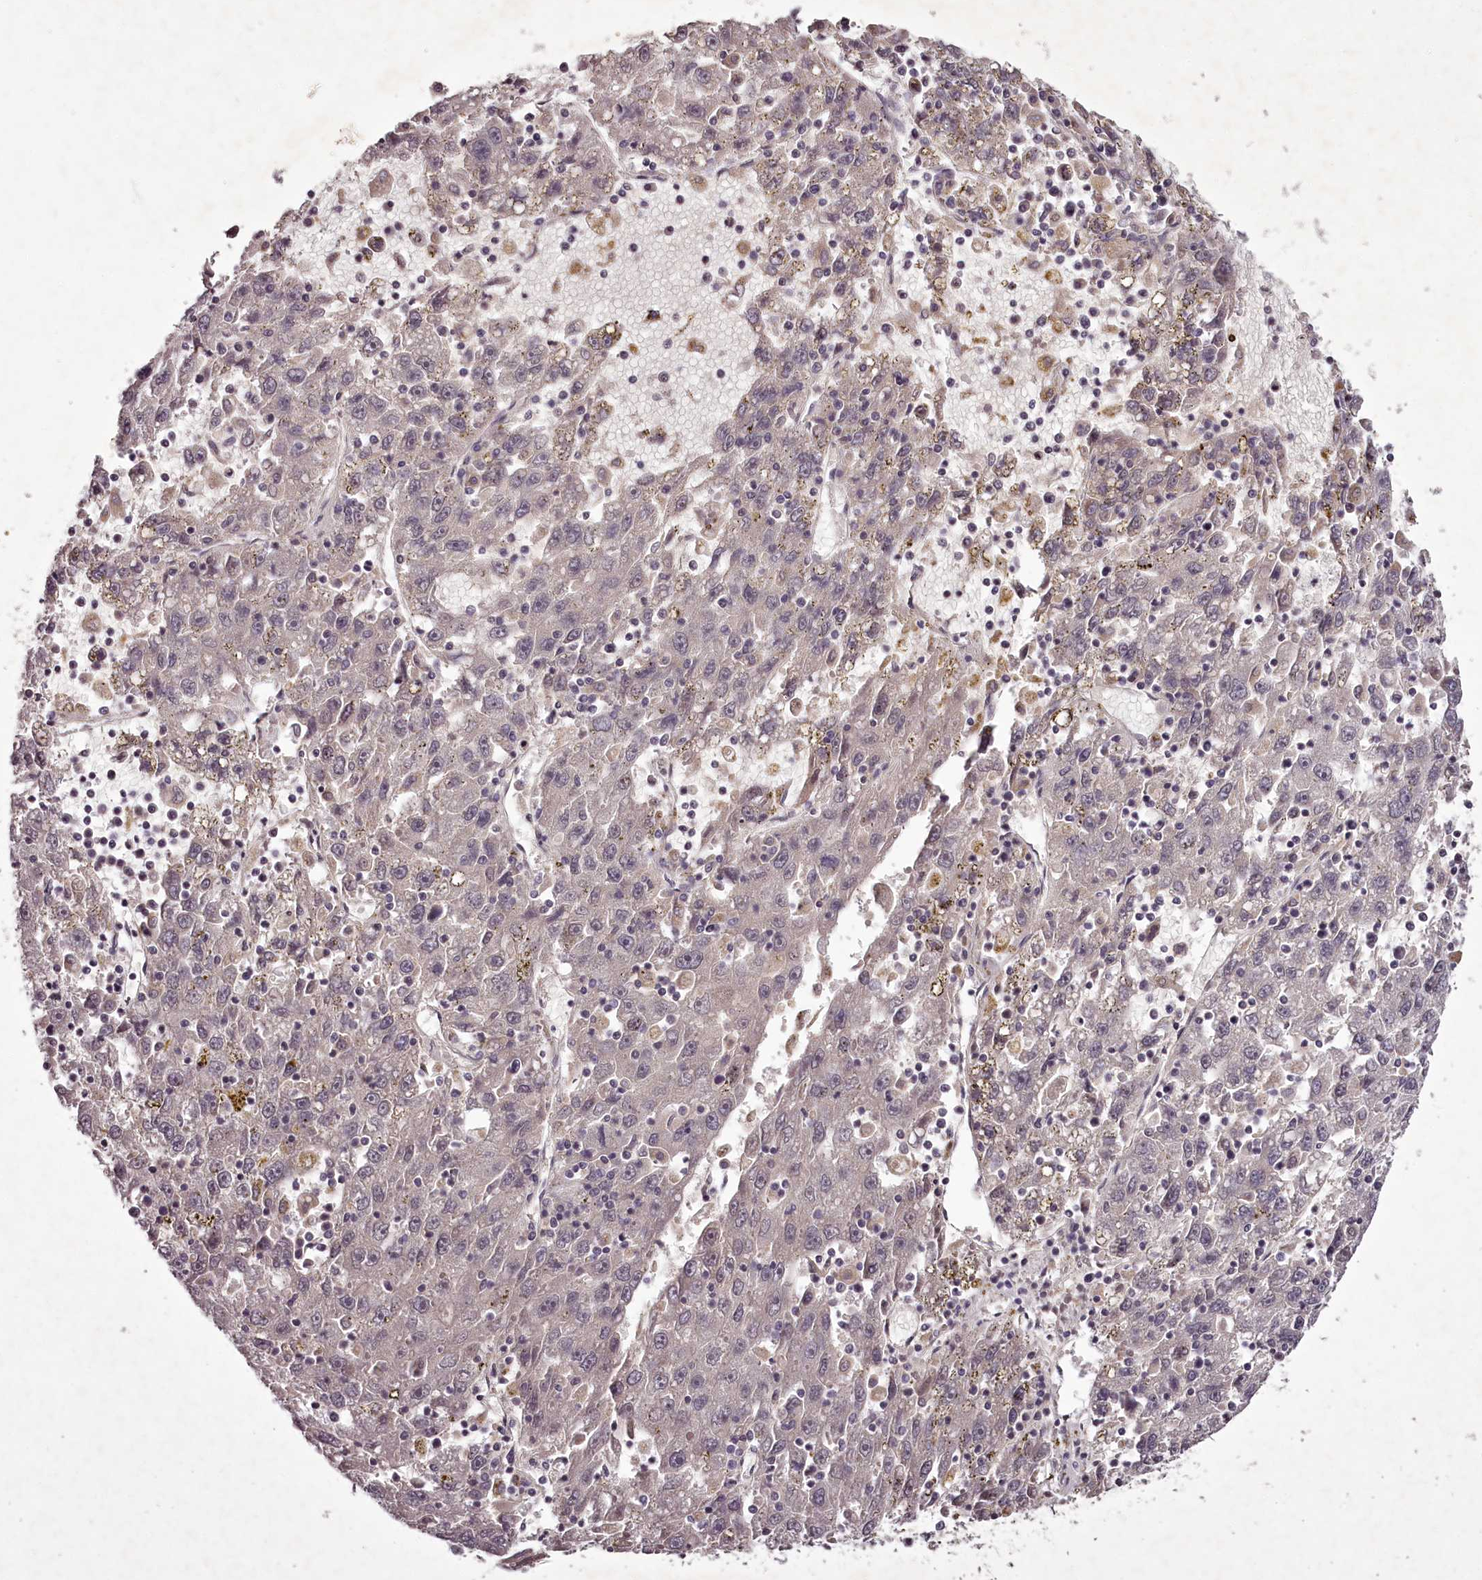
{"staining": {"intensity": "negative", "quantity": "none", "location": "none"}, "tissue": "liver cancer", "cell_type": "Tumor cells", "image_type": "cancer", "snomed": [{"axis": "morphology", "description": "Carcinoma, Hepatocellular, NOS"}, {"axis": "topography", "description": "Liver"}], "caption": "A histopathology image of liver cancer stained for a protein demonstrates no brown staining in tumor cells. (DAB (3,3'-diaminobenzidine) immunohistochemistry, high magnification).", "gene": "RBMXL2", "patient": {"sex": "male", "age": 49}}